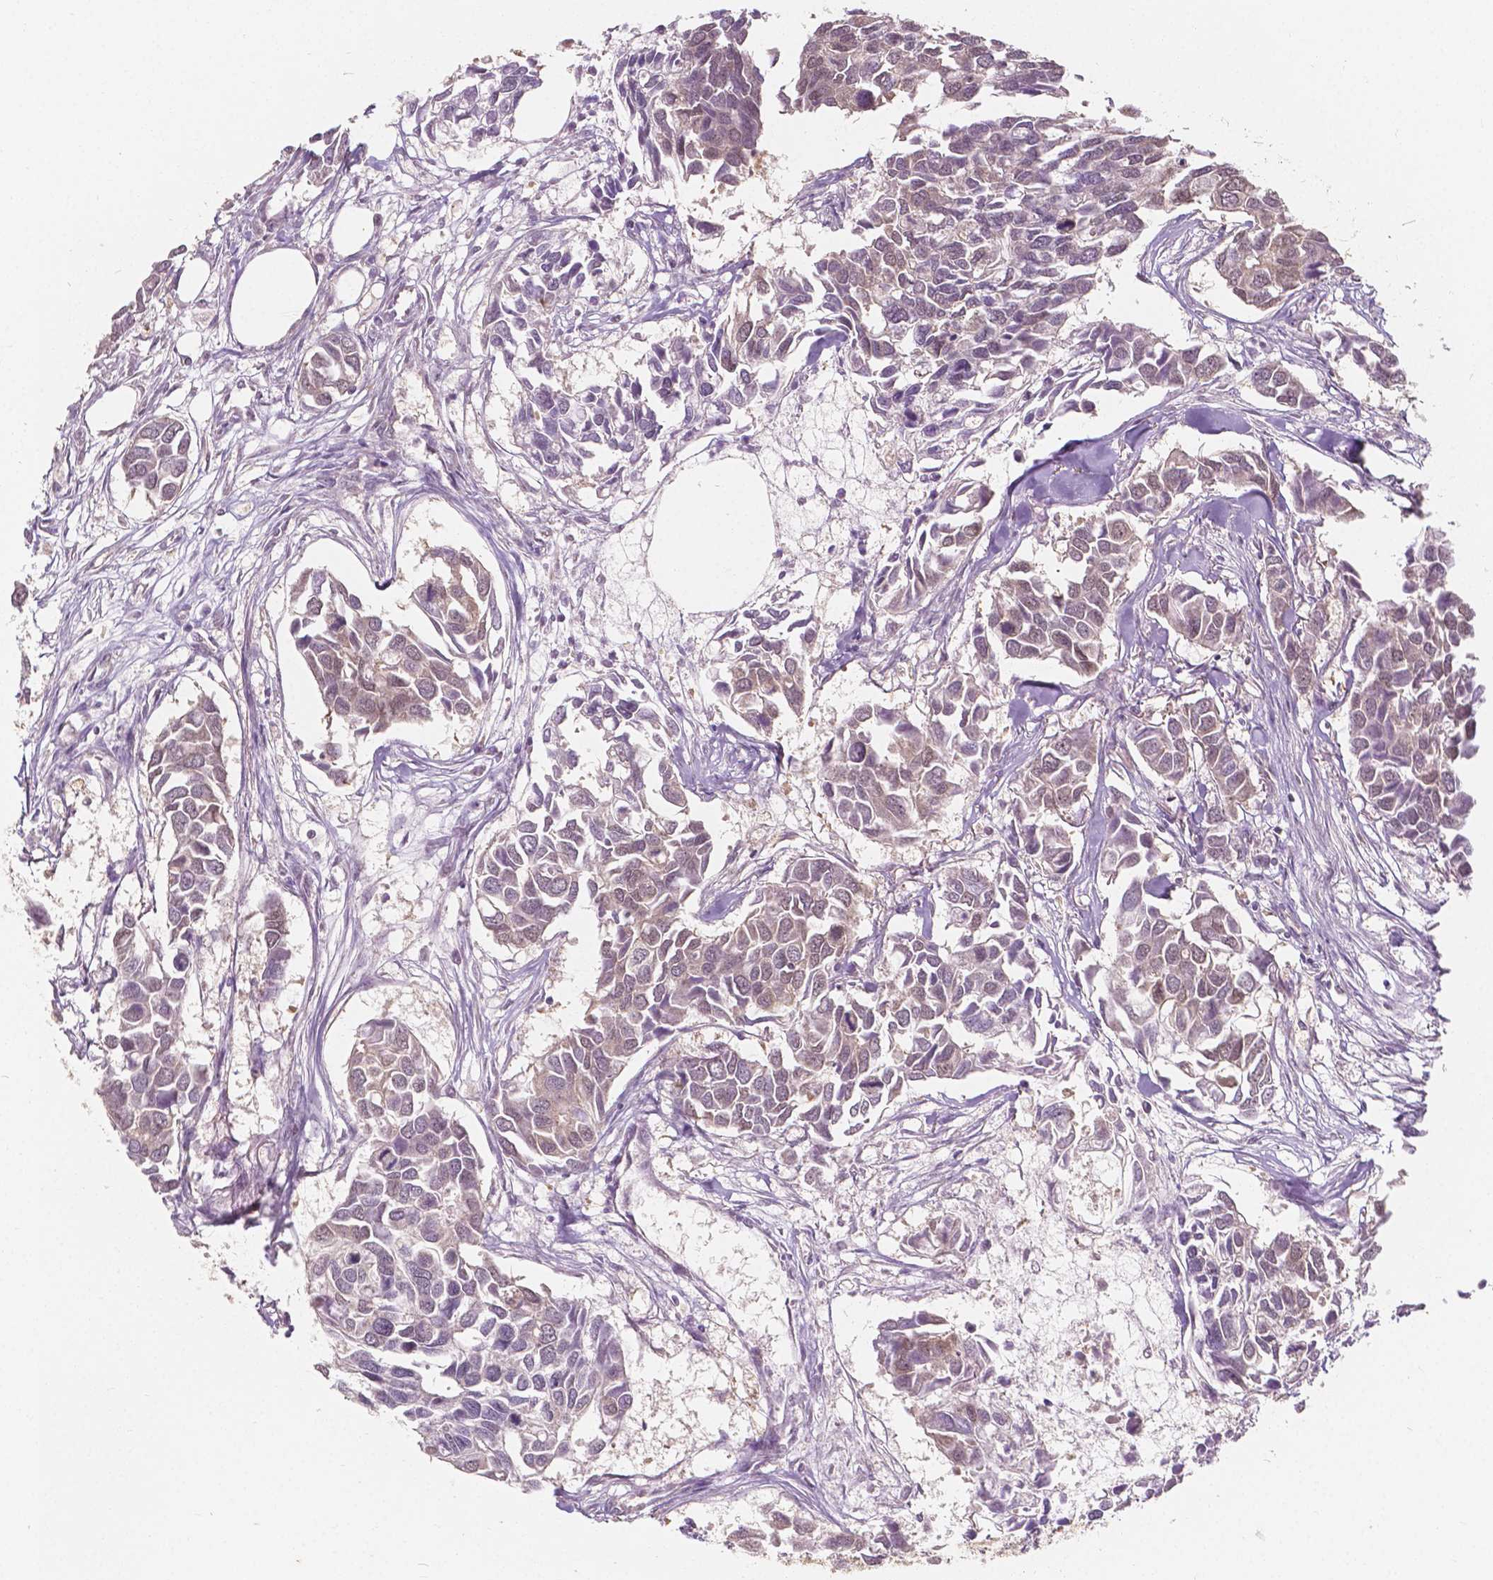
{"staining": {"intensity": "weak", "quantity": "25%-75%", "location": "cytoplasmic/membranous,nuclear"}, "tissue": "breast cancer", "cell_type": "Tumor cells", "image_type": "cancer", "snomed": [{"axis": "morphology", "description": "Duct carcinoma"}, {"axis": "topography", "description": "Breast"}], "caption": "A brown stain labels weak cytoplasmic/membranous and nuclear positivity of a protein in human breast cancer (intraductal carcinoma) tumor cells.", "gene": "NAPRT", "patient": {"sex": "female", "age": 83}}